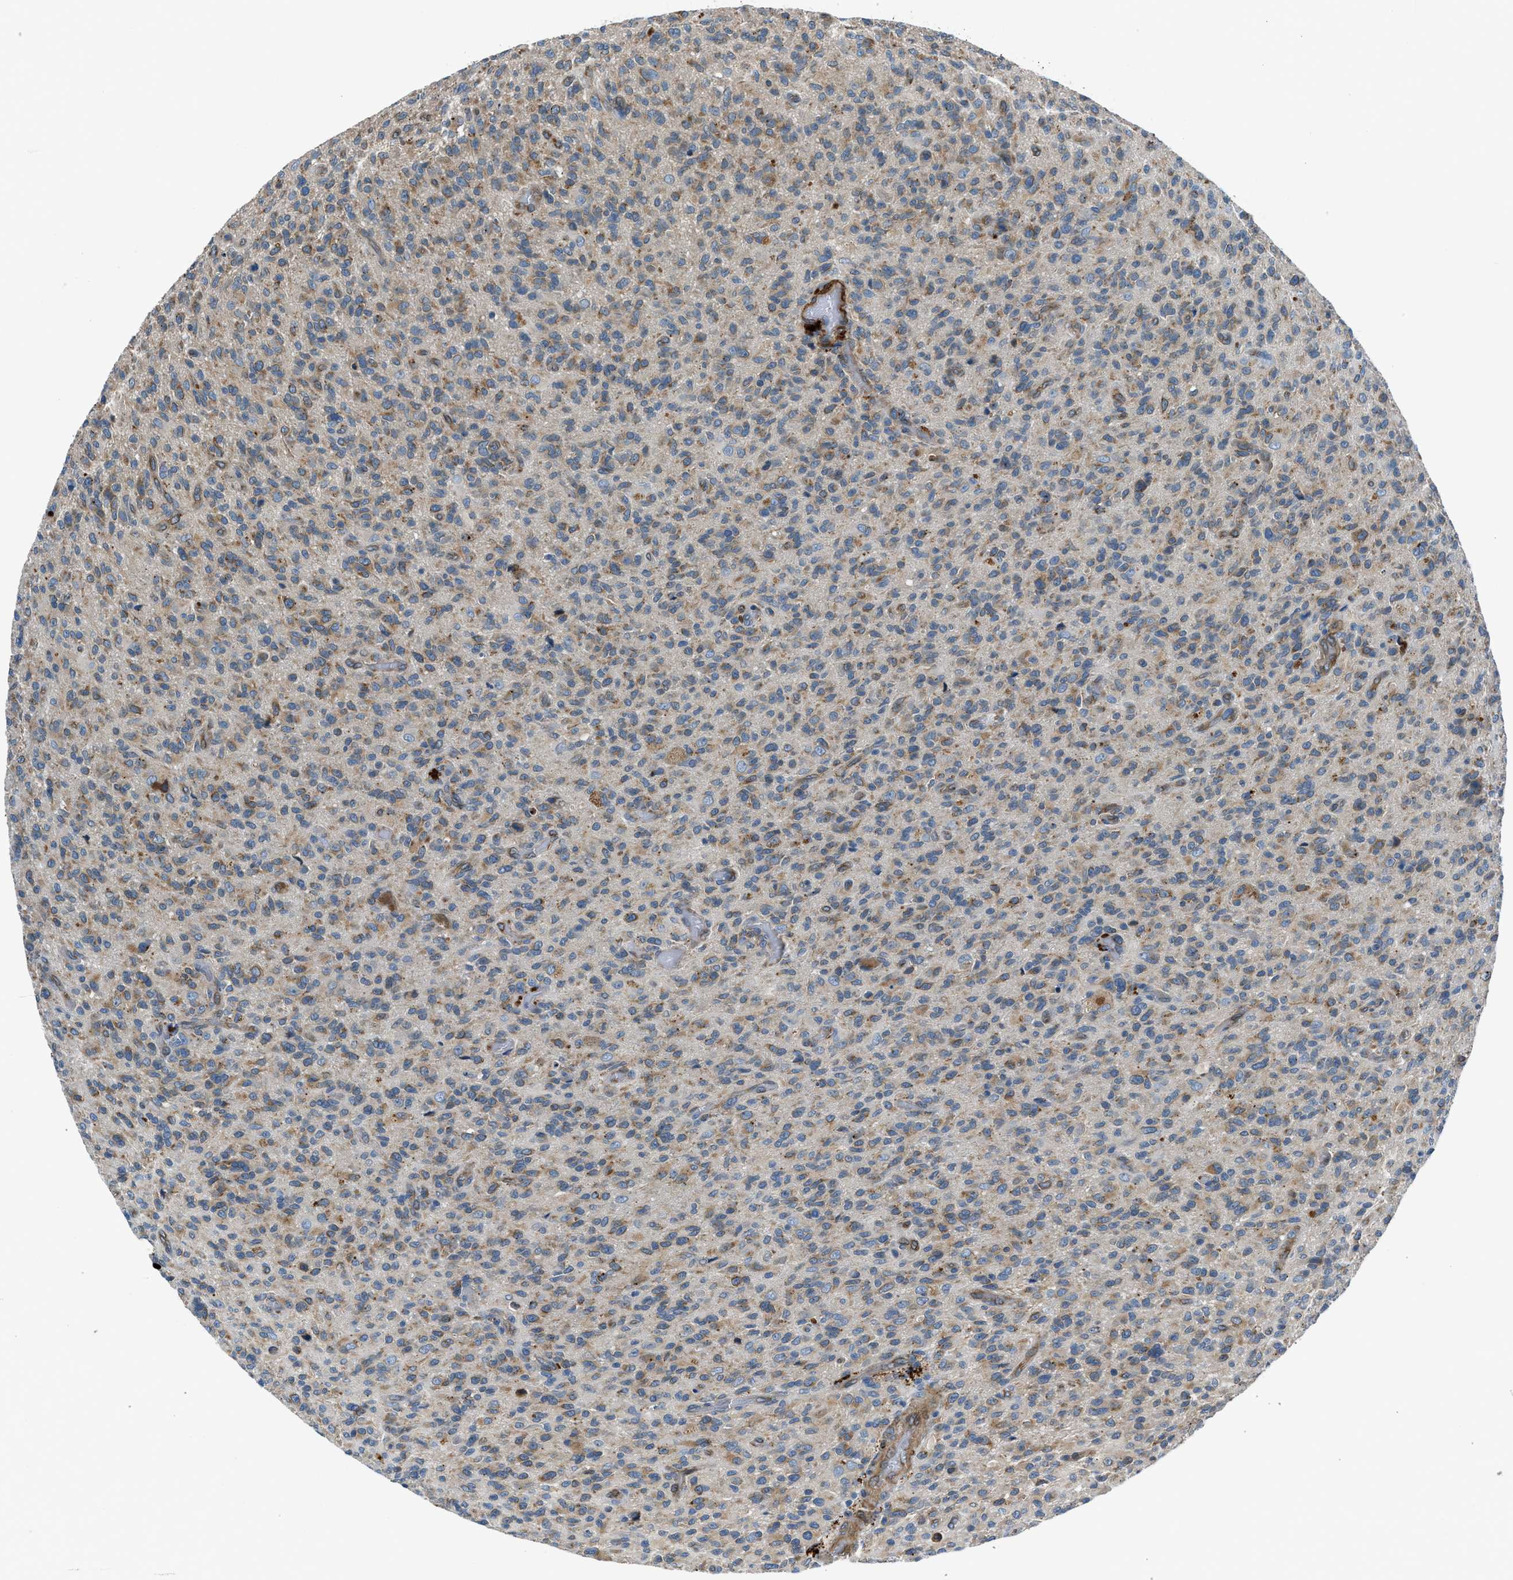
{"staining": {"intensity": "weak", "quantity": "25%-75%", "location": "cytoplasmic/membranous"}, "tissue": "glioma", "cell_type": "Tumor cells", "image_type": "cancer", "snomed": [{"axis": "morphology", "description": "Glioma, malignant, High grade"}, {"axis": "topography", "description": "Brain"}], "caption": "This image exhibits immunohistochemistry (IHC) staining of high-grade glioma (malignant), with low weak cytoplasmic/membranous expression in approximately 25%-75% of tumor cells.", "gene": "LMBR1", "patient": {"sex": "male", "age": 71}}